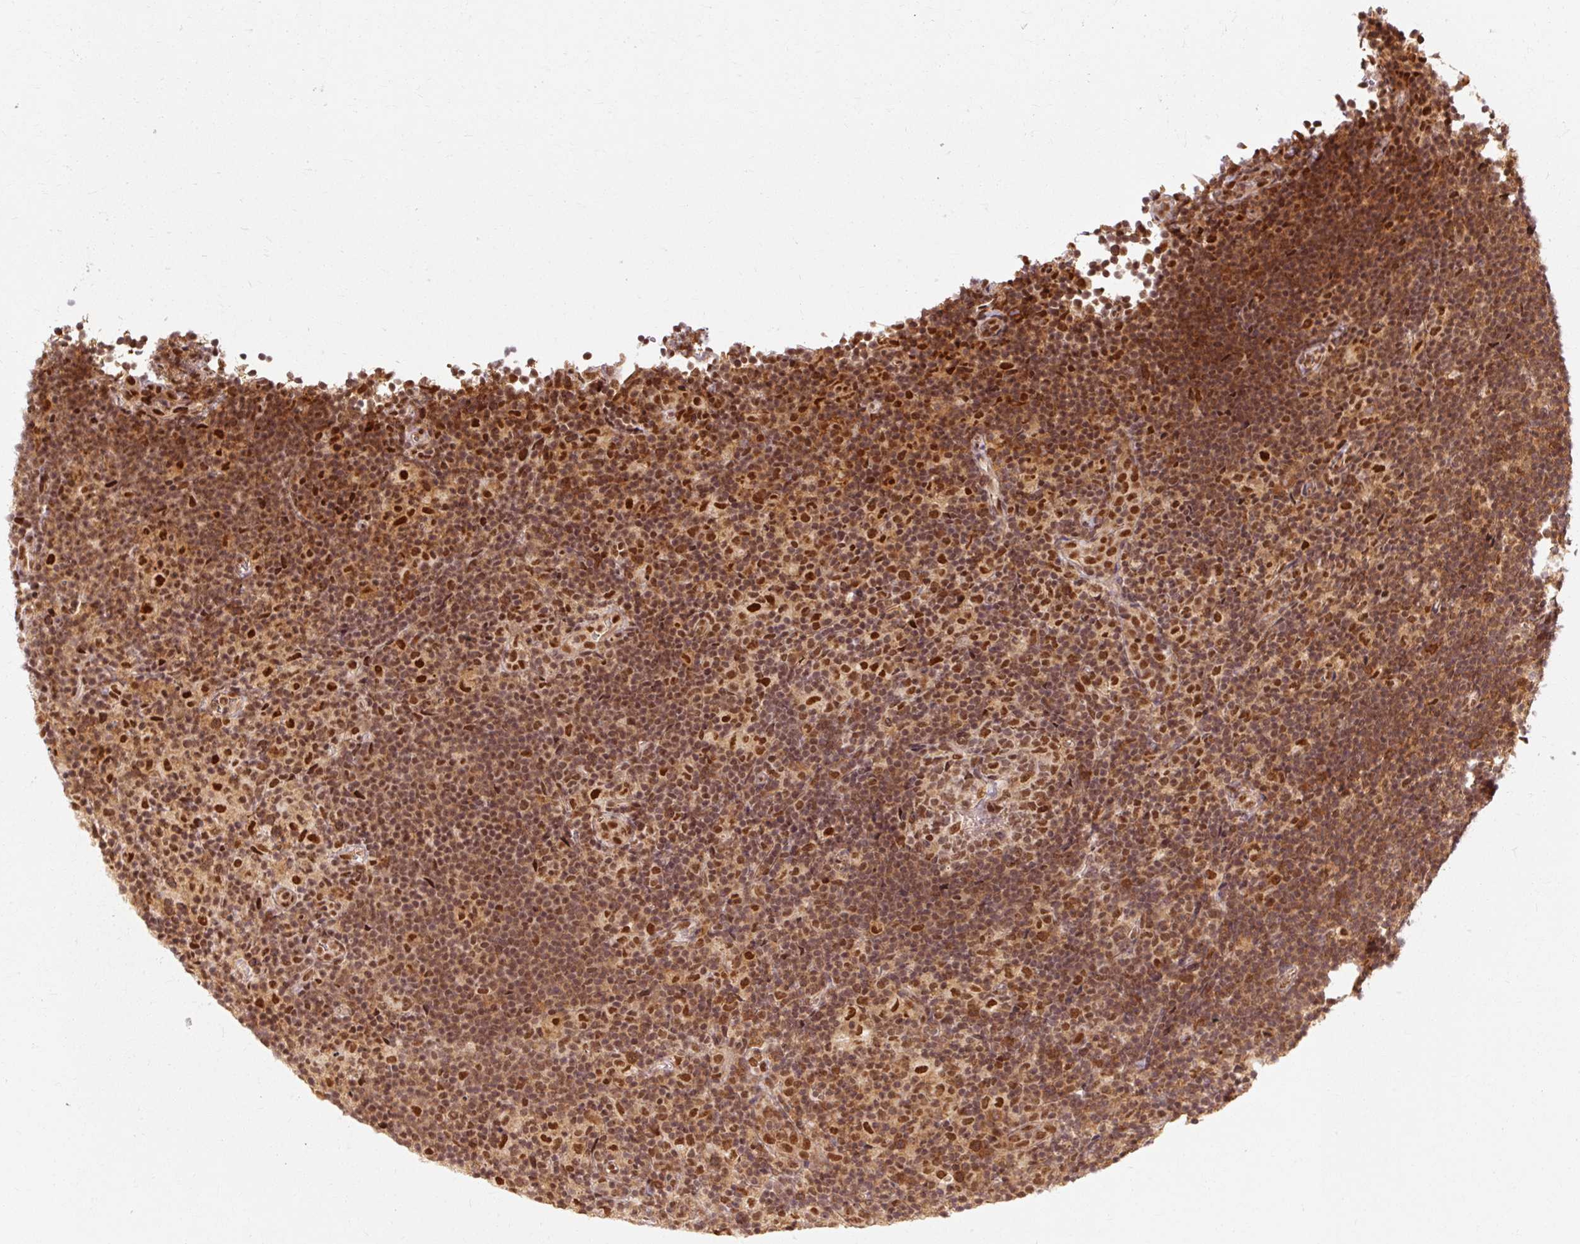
{"staining": {"intensity": "strong", "quantity": ">75%", "location": "nuclear"}, "tissue": "lymphoma", "cell_type": "Tumor cells", "image_type": "cancer", "snomed": [{"axis": "morphology", "description": "Hodgkin's disease, NOS"}, {"axis": "topography", "description": "Lymph node"}], "caption": "Immunohistochemistry staining of Hodgkin's disease, which demonstrates high levels of strong nuclear positivity in about >75% of tumor cells indicating strong nuclear protein positivity. The staining was performed using DAB (brown) for protein detection and nuclei were counterstained in hematoxylin (blue).", "gene": "CSTF1", "patient": {"sex": "female", "age": 57}}